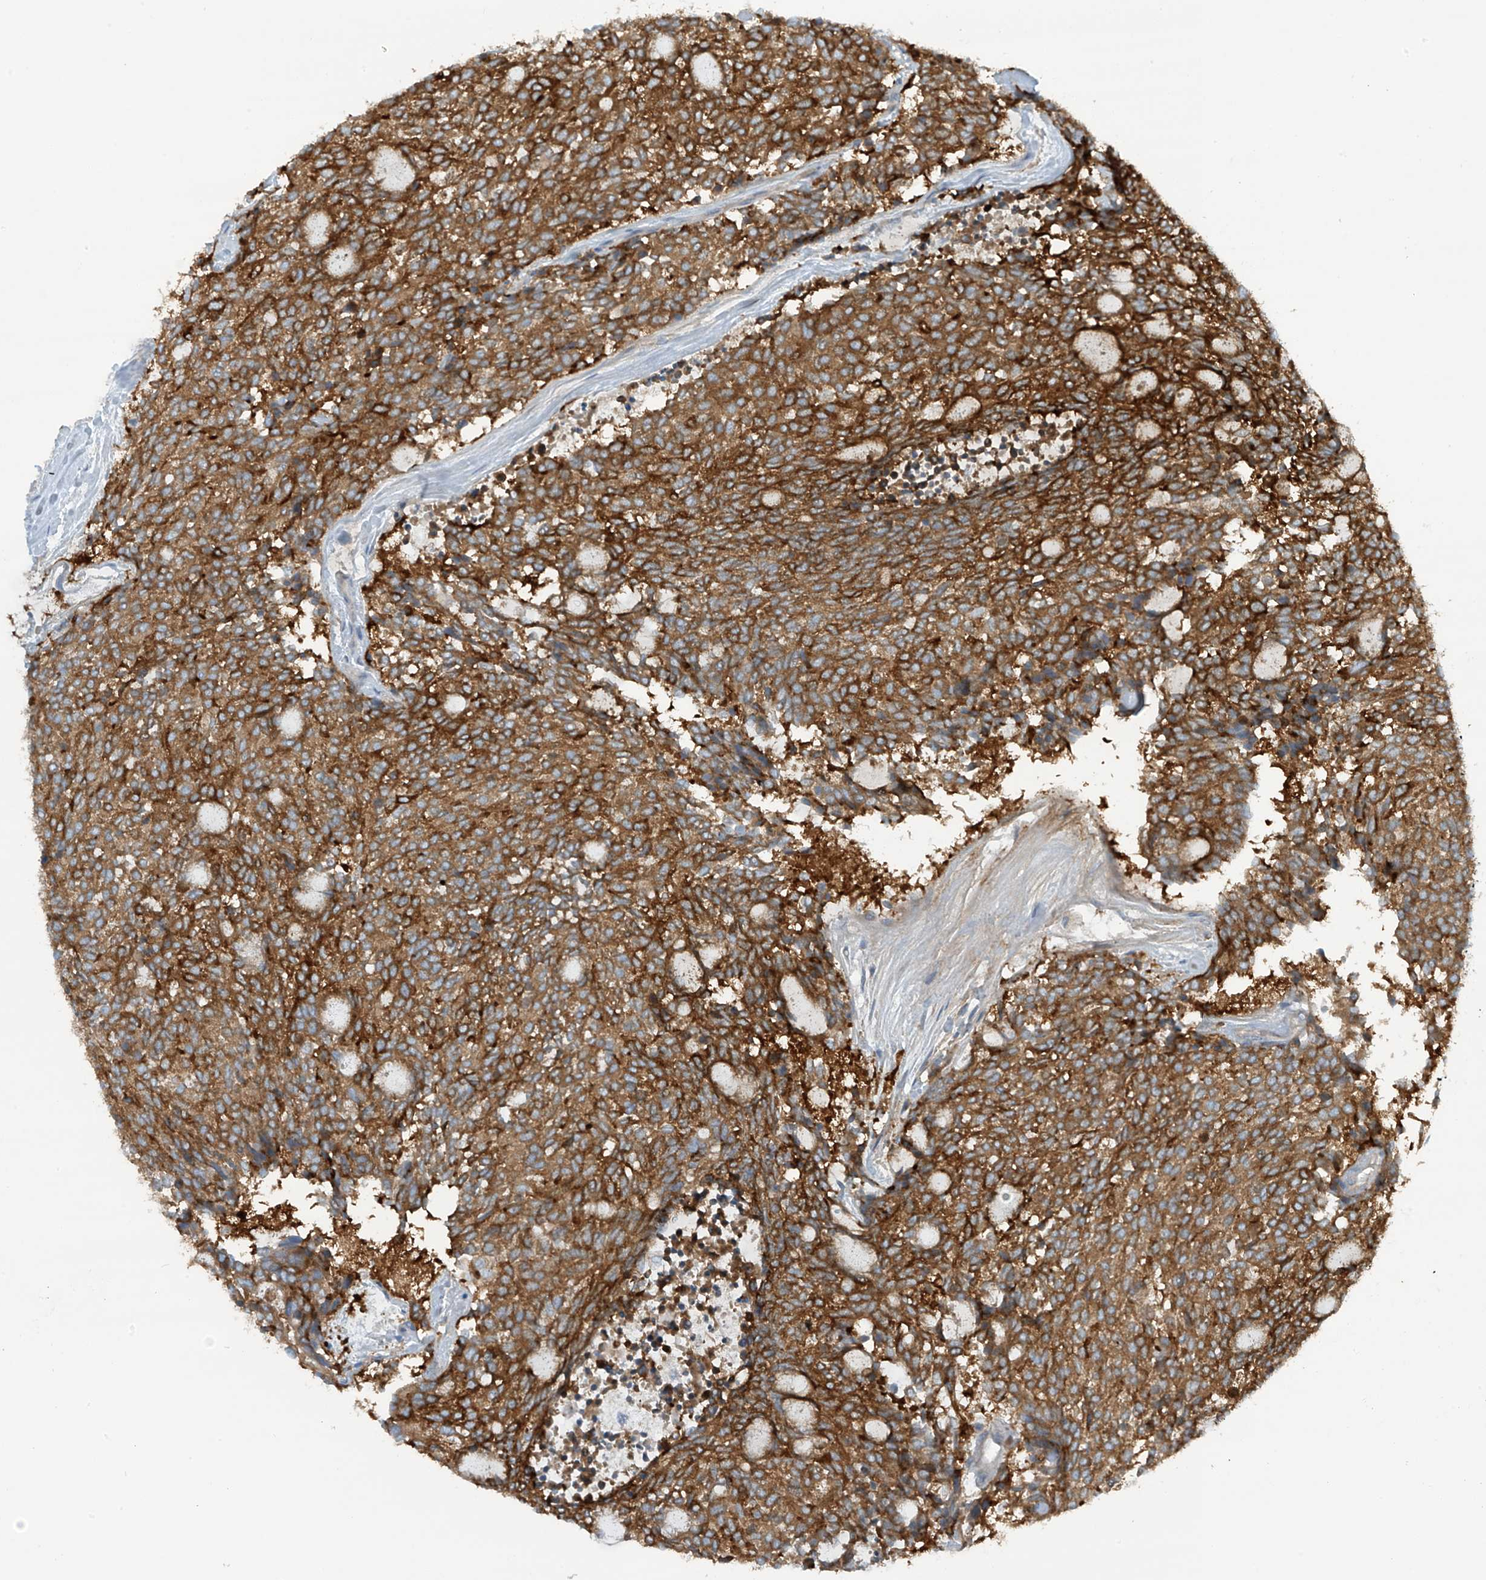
{"staining": {"intensity": "moderate", "quantity": ">75%", "location": "cytoplasmic/membranous"}, "tissue": "carcinoid", "cell_type": "Tumor cells", "image_type": "cancer", "snomed": [{"axis": "morphology", "description": "Carcinoid, malignant, NOS"}, {"axis": "topography", "description": "Pancreas"}], "caption": "An immunohistochemistry image of tumor tissue is shown. Protein staining in brown labels moderate cytoplasmic/membranous positivity in carcinoid within tumor cells.", "gene": "FSD1L", "patient": {"sex": "female", "age": 54}}